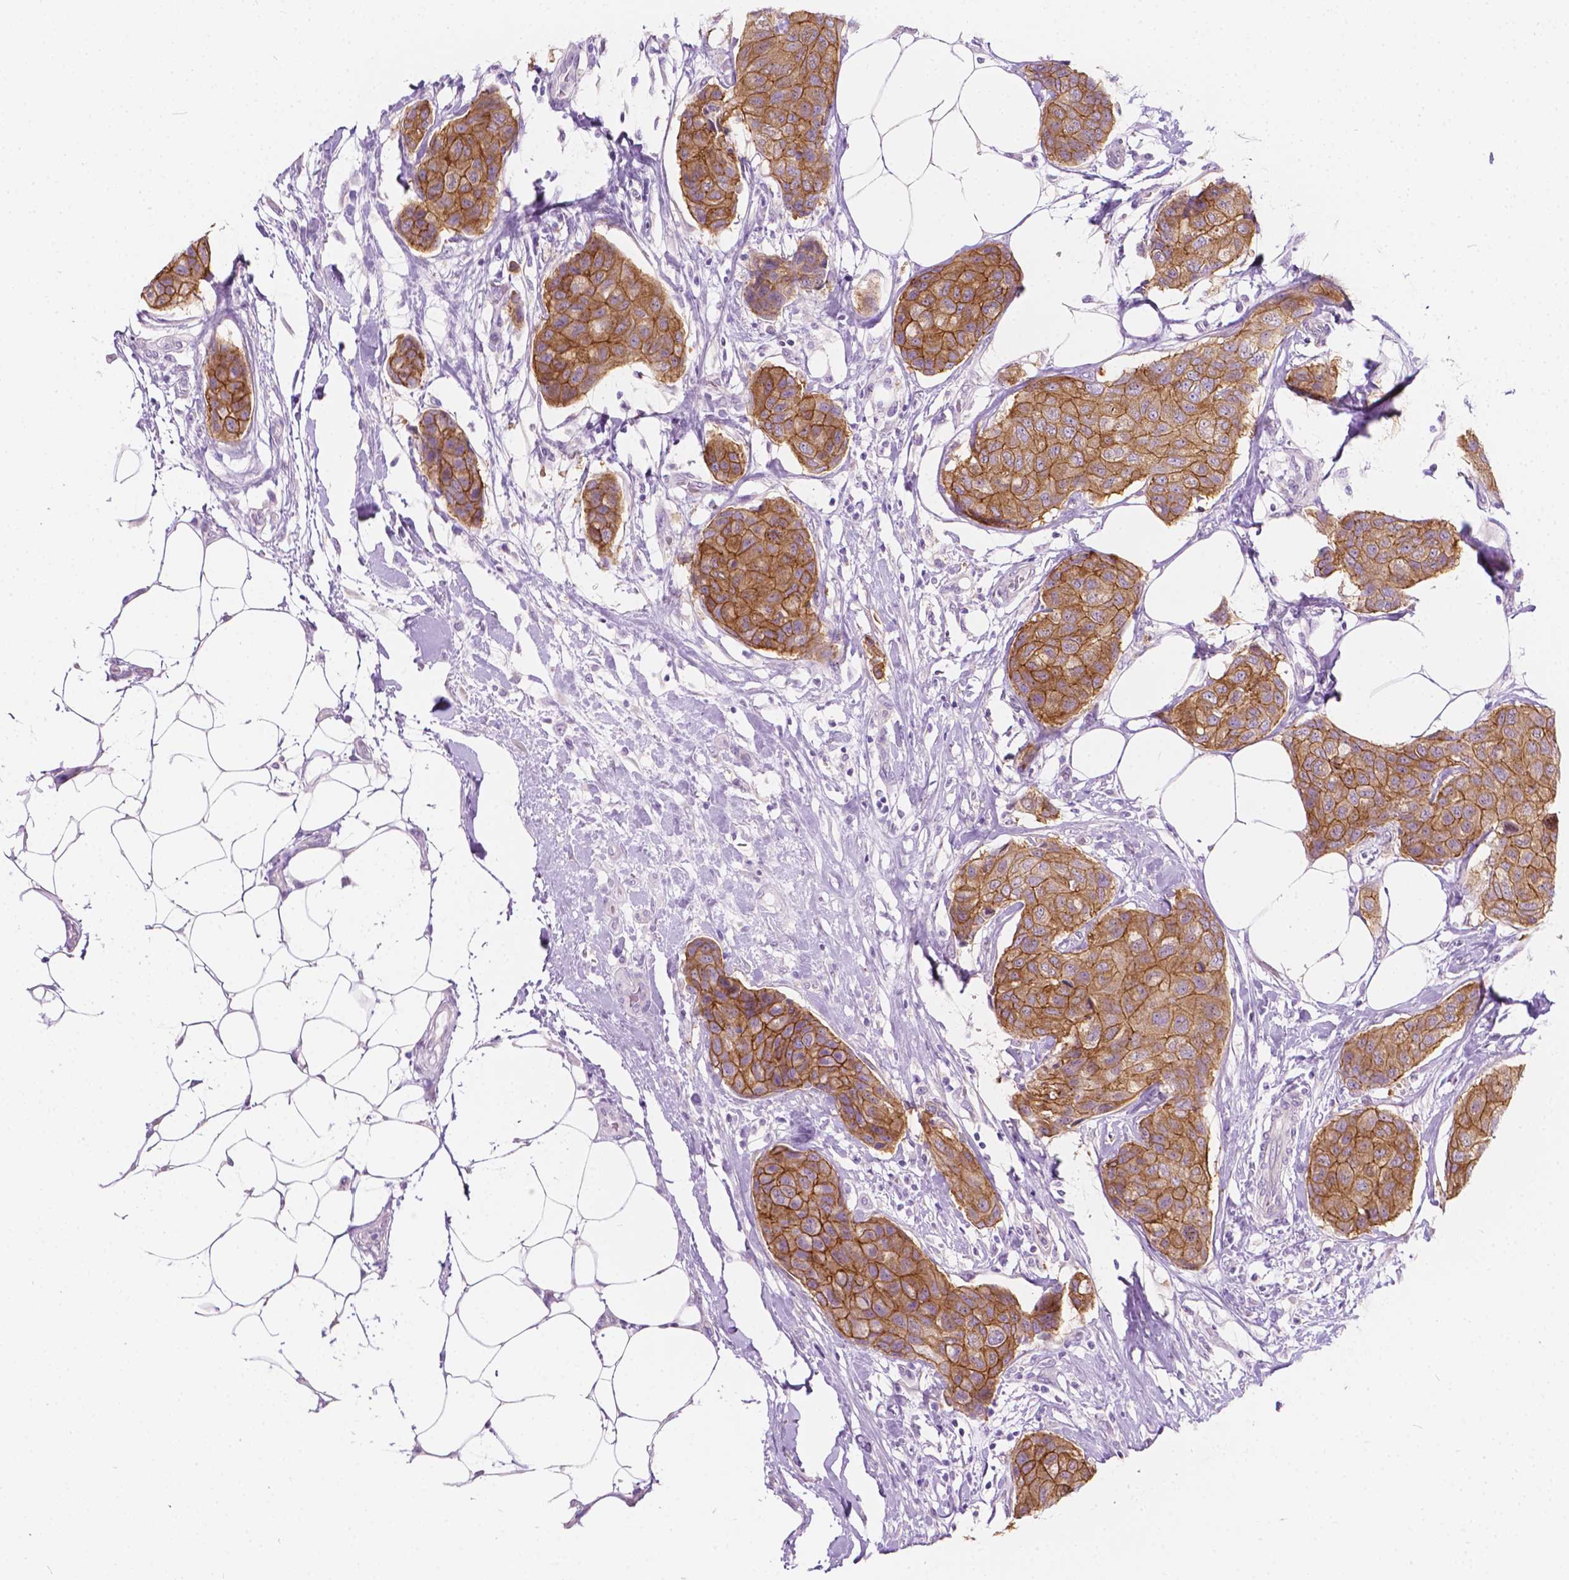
{"staining": {"intensity": "moderate", "quantity": ">75%", "location": "cytoplasmic/membranous"}, "tissue": "breast cancer", "cell_type": "Tumor cells", "image_type": "cancer", "snomed": [{"axis": "morphology", "description": "Duct carcinoma"}, {"axis": "topography", "description": "Breast"}], "caption": "Breast cancer (invasive ductal carcinoma) stained with immunohistochemistry reveals moderate cytoplasmic/membranous expression in approximately >75% of tumor cells. (Stains: DAB in brown, nuclei in blue, Microscopy: brightfield microscopy at high magnification).", "gene": "NOS1AP", "patient": {"sex": "female", "age": 80}}